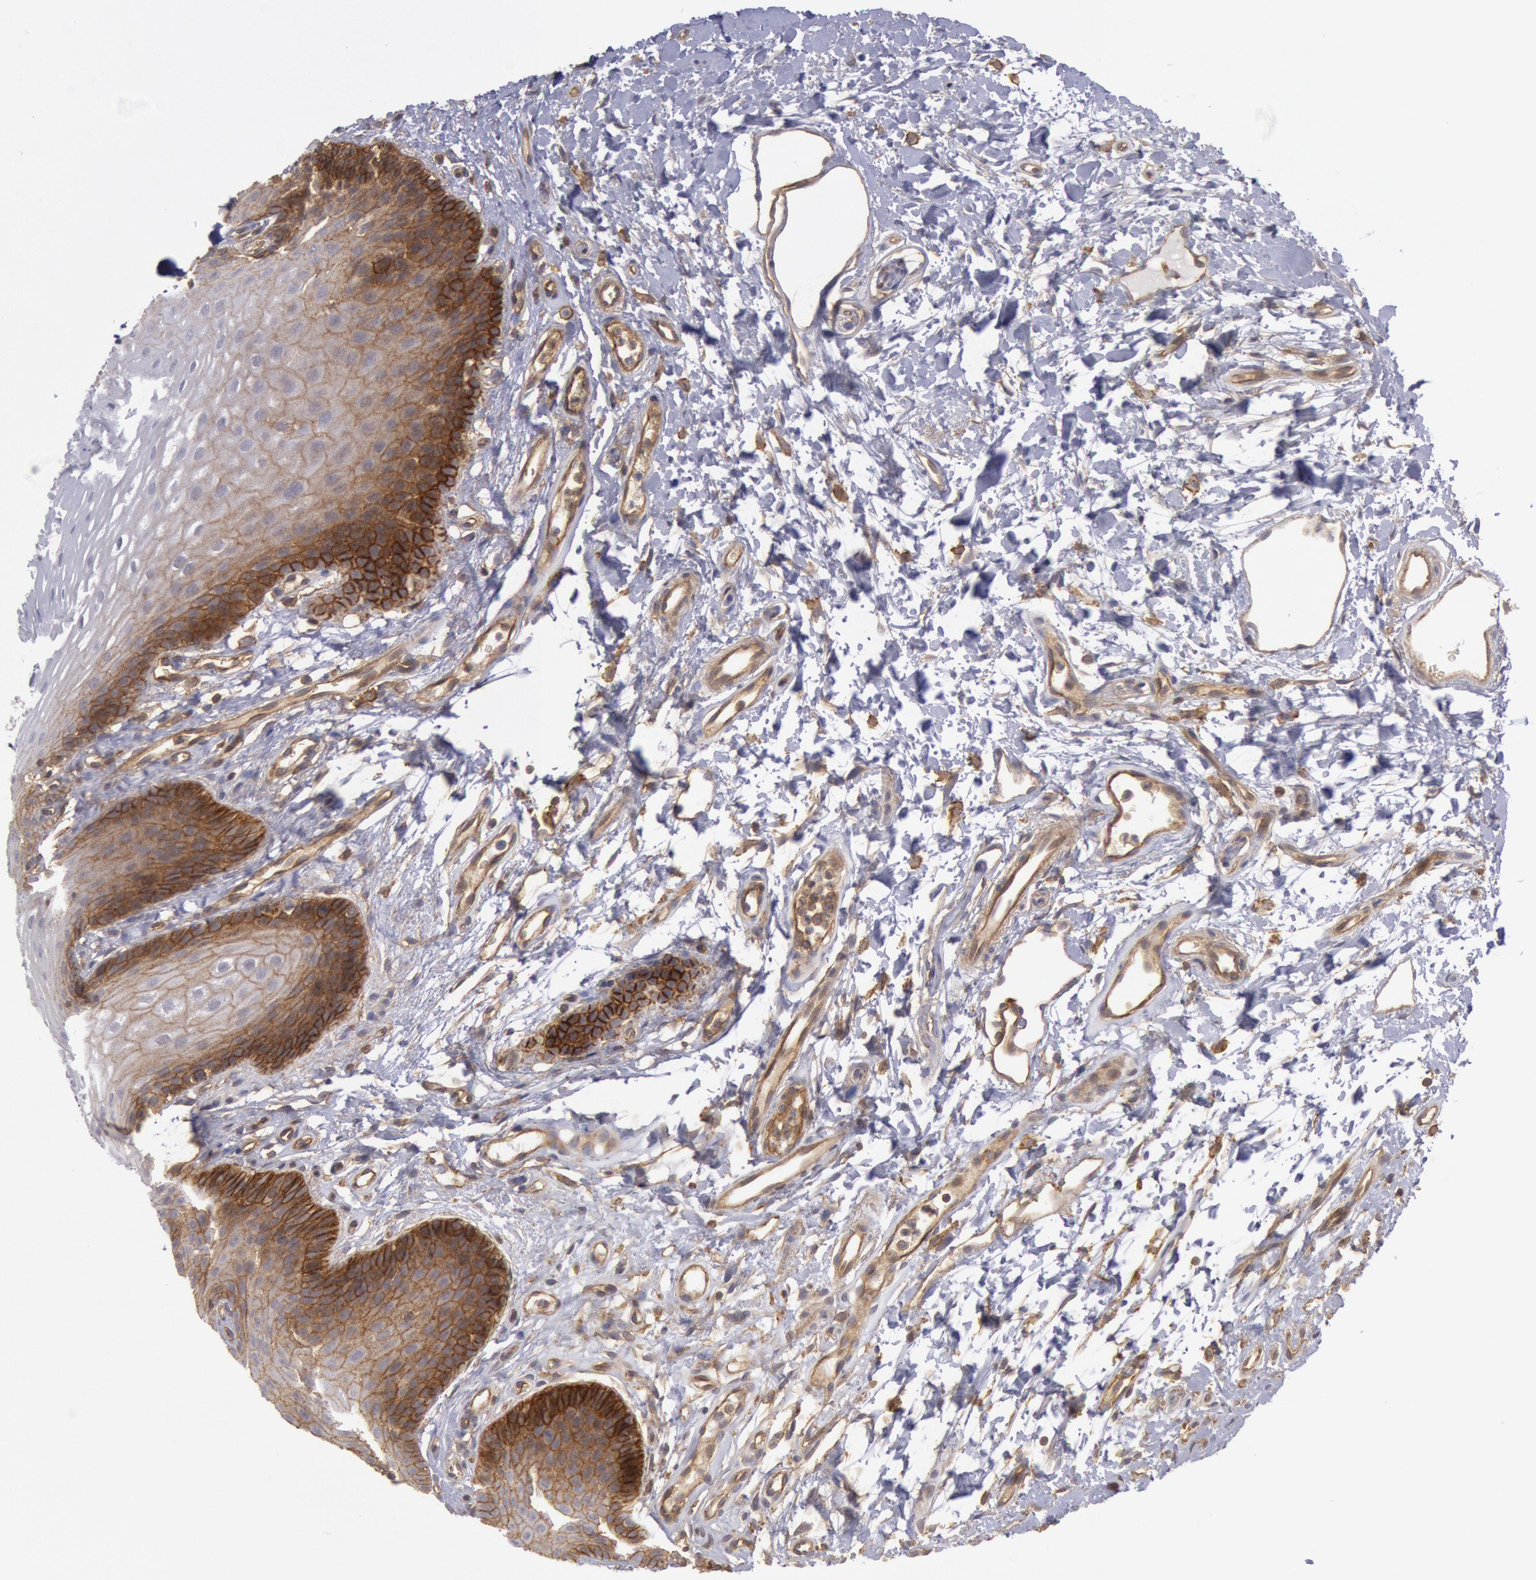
{"staining": {"intensity": "moderate", "quantity": ">75%", "location": "cytoplasmic/membranous"}, "tissue": "oral mucosa", "cell_type": "Squamous epithelial cells", "image_type": "normal", "snomed": [{"axis": "morphology", "description": "Normal tissue, NOS"}, {"axis": "topography", "description": "Oral tissue"}], "caption": "Benign oral mucosa was stained to show a protein in brown. There is medium levels of moderate cytoplasmic/membranous positivity in approximately >75% of squamous epithelial cells. The protein is shown in brown color, while the nuclei are stained blue.", "gene": "STX4", "patient": {"sex": "male", "age": 62}}